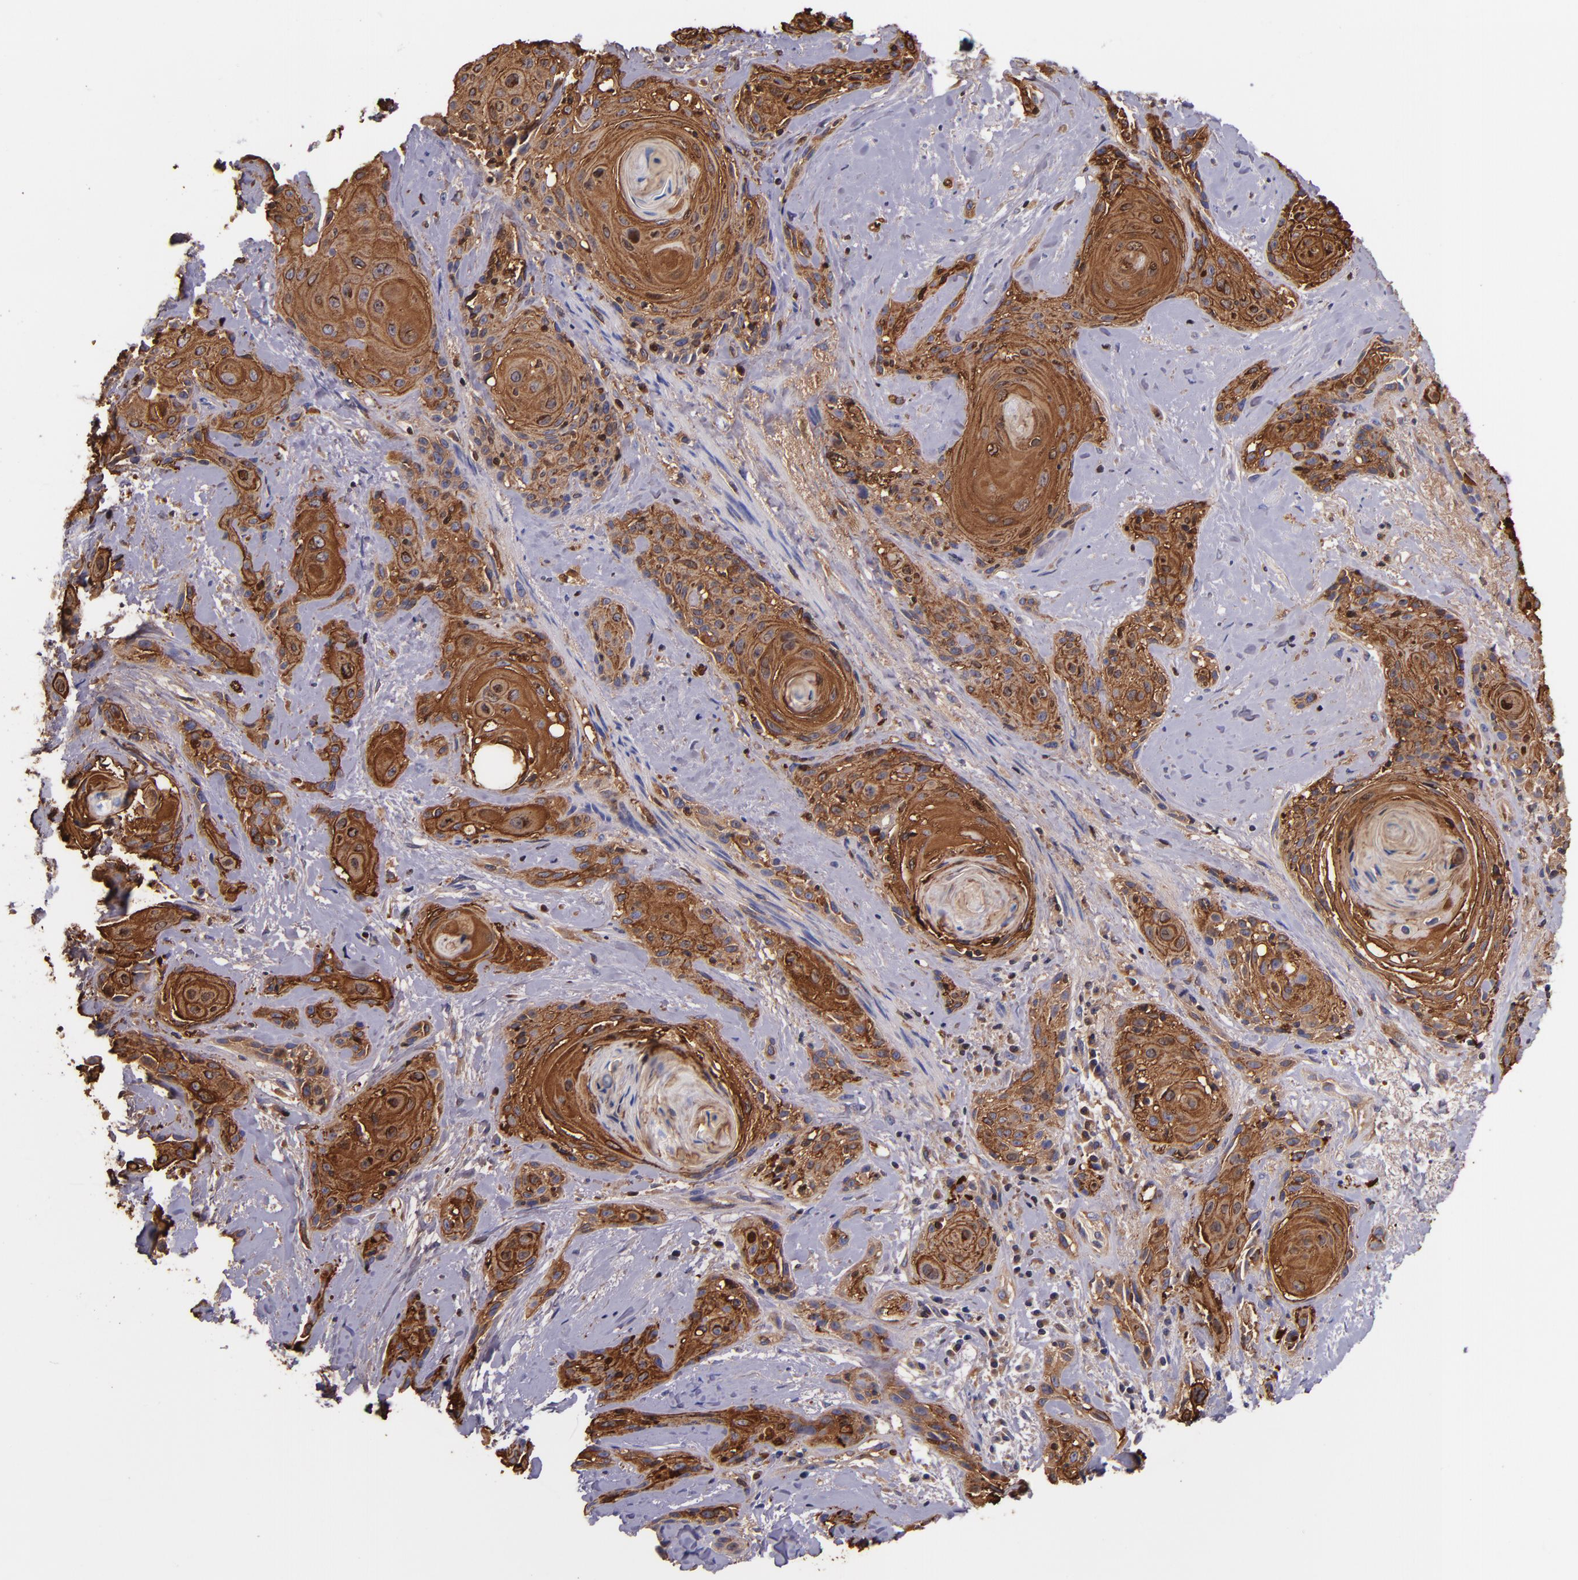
{"staining": {"intensity": "strong", "quantity": ">75%", "location": "cytoplasmic/membranous"}, "tissue": "skin cancer", "cell_type": "Tumor cells", "image_type": "cancer", "snomed": [{"axis": "morphology", "description": "Squamous cell carcinoma, NOS"}, {"axis": "topography", "description": "Skin"}, {"axis": "topography", "description": "Anal"}], "caption": "IHC histopathology image of skin cancer stained for a protein (brown), which shows high levels of strong cytoplasmic/membranous staining in about >75% of tumor cells.", "gene": "IVL", "patient": {"sex": "male", "age": 64}}